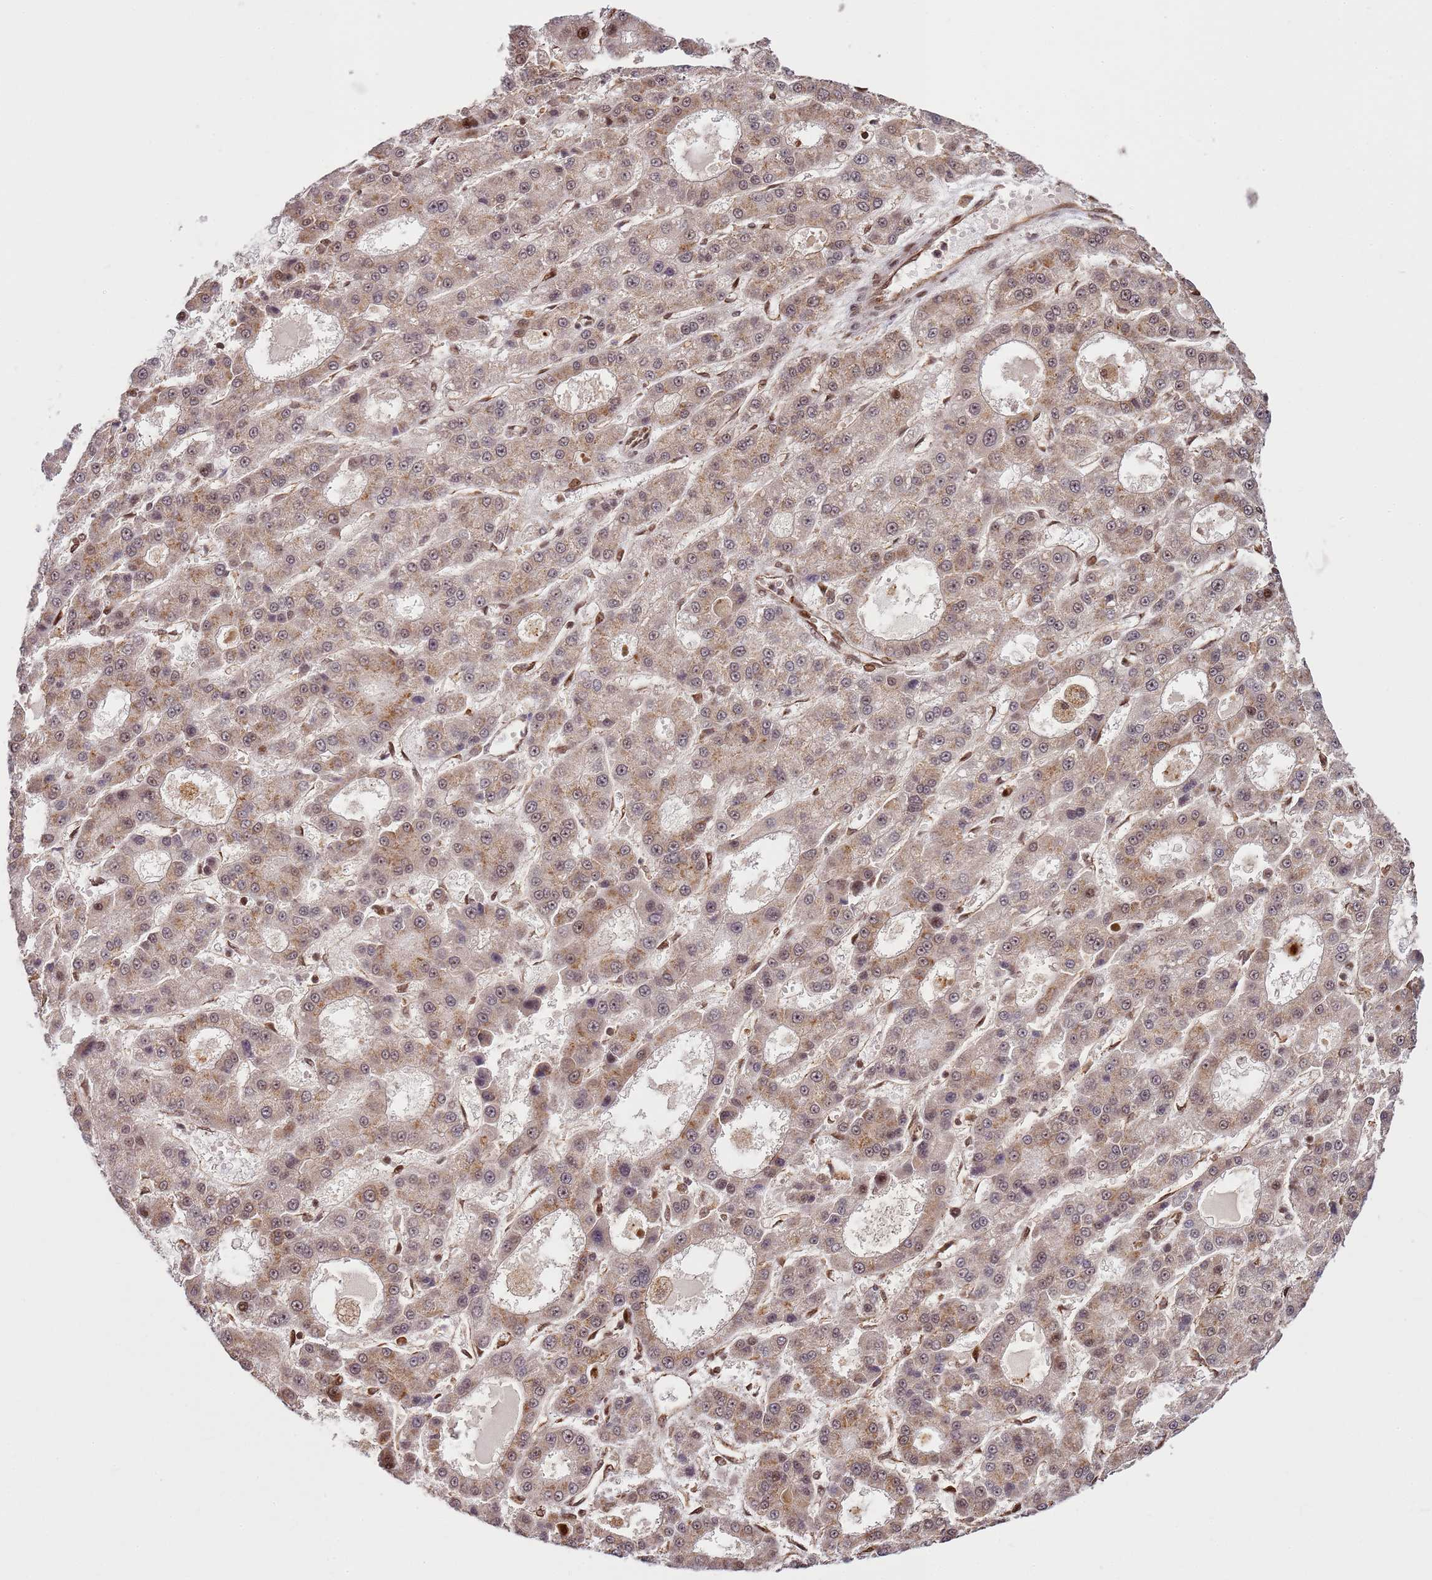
{"staining": {"intensity": "moderate", "quantity": "<25%", "location": "cytoplasmic/membranous"}, "tissue": "liver cancer", "cell_type": "Tumor cells", "image_type": "cancer", "snomed": [{"axis": "morphology", "description": "Carcinoma, Hepatocellular, NOS"}, {"axis": "topography", "description": "Liver"}], "caption": "Moderate cytoplasmic/membranous expression is seen in approximately <25% of tumor cells in liver cancer.", "gene": "PEX14", "patient": {"sex": "male", "age": 70}}